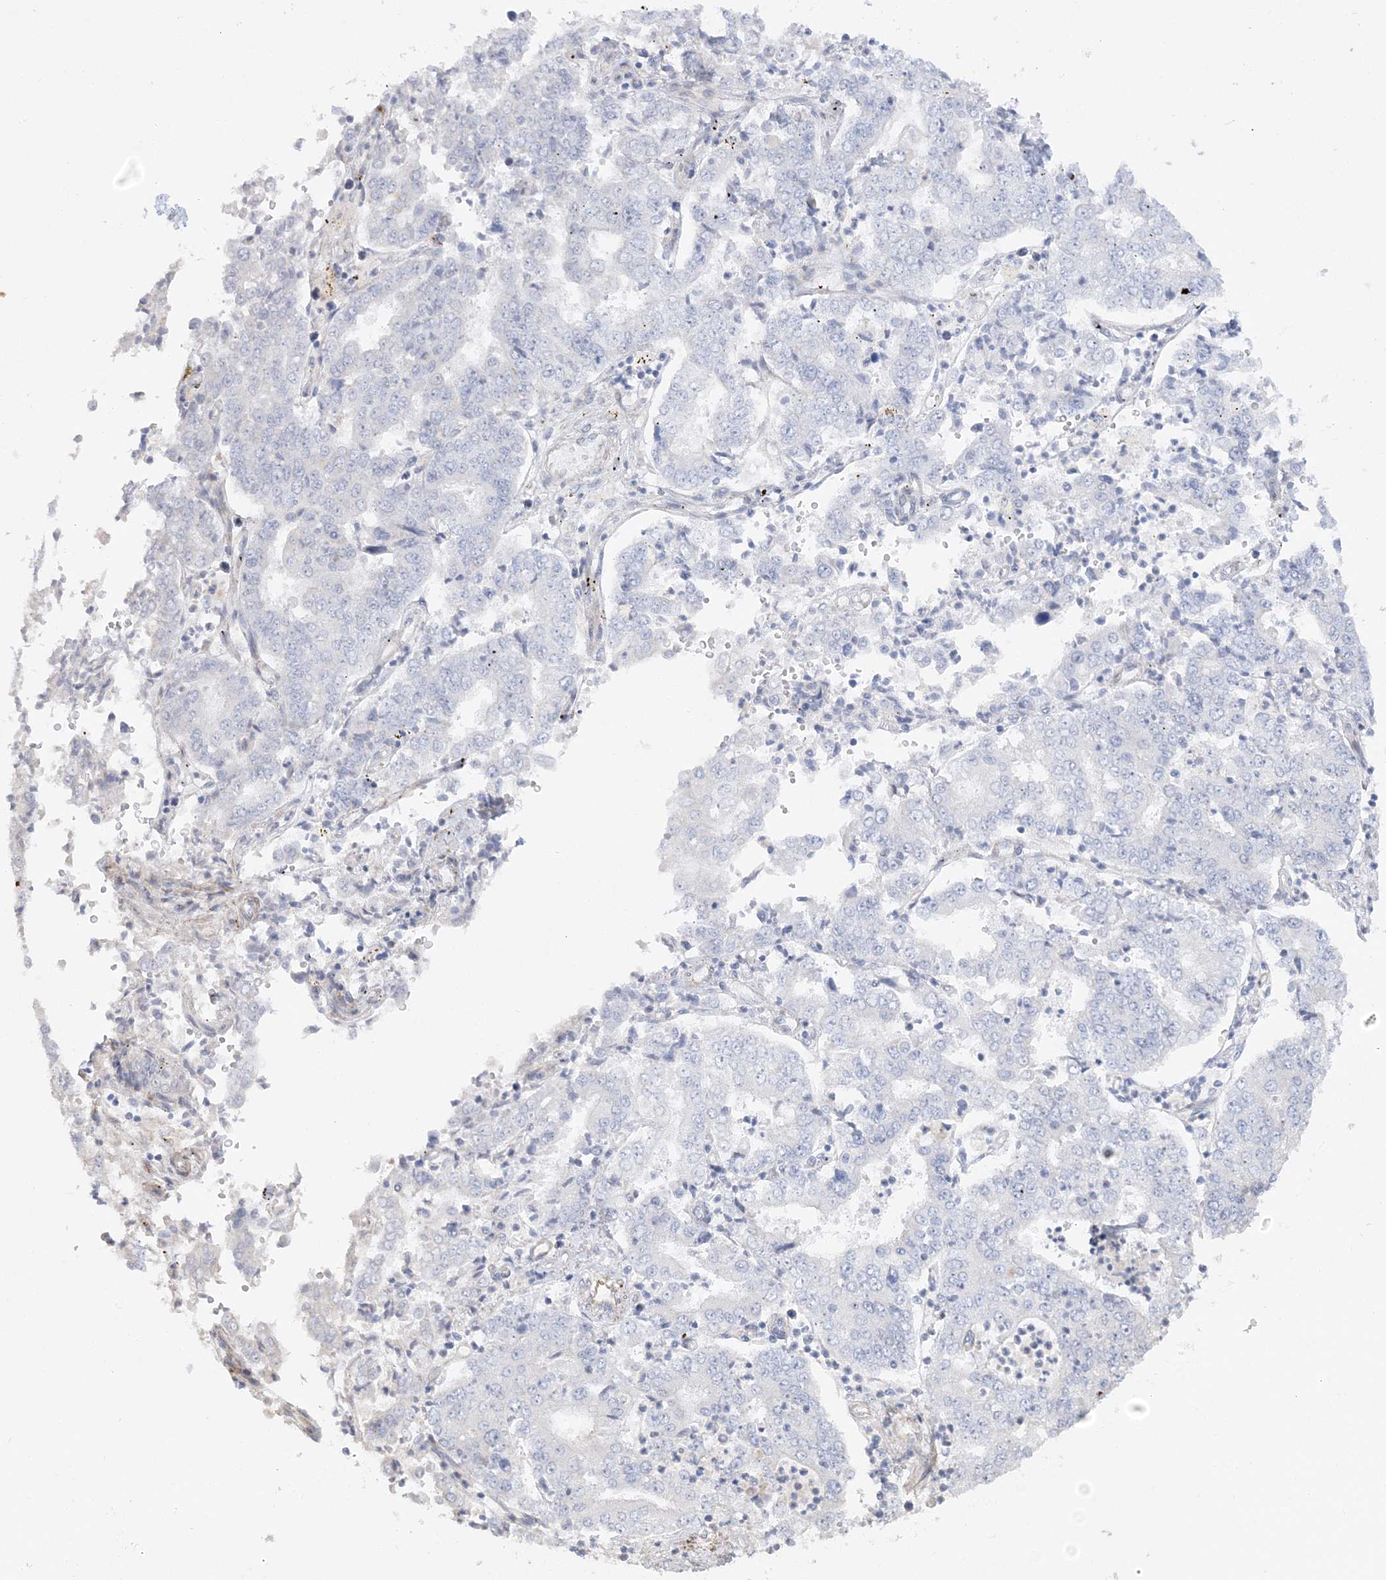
{"staining": {"intensity": "negative", "quantity": "none", "location": "none"}, "tissue": "stomach cancer", "cell_type": "Tumor cells", "image_type": "cancer", "snomed": [{"axis": "morphology", "description": "Adenocarcinoma, NOS"}, {"axis": "topography", "description": "Stomach"}], "caption": "Tumor cells are negative for brown protein staining in stomach cancer (adenocarcinoma). (DAB immunohistochemistry visualized using brightfield microscopy, high magnification).", "gene": "SCLT1", "patient": {"sex": "male", "age": 76}}